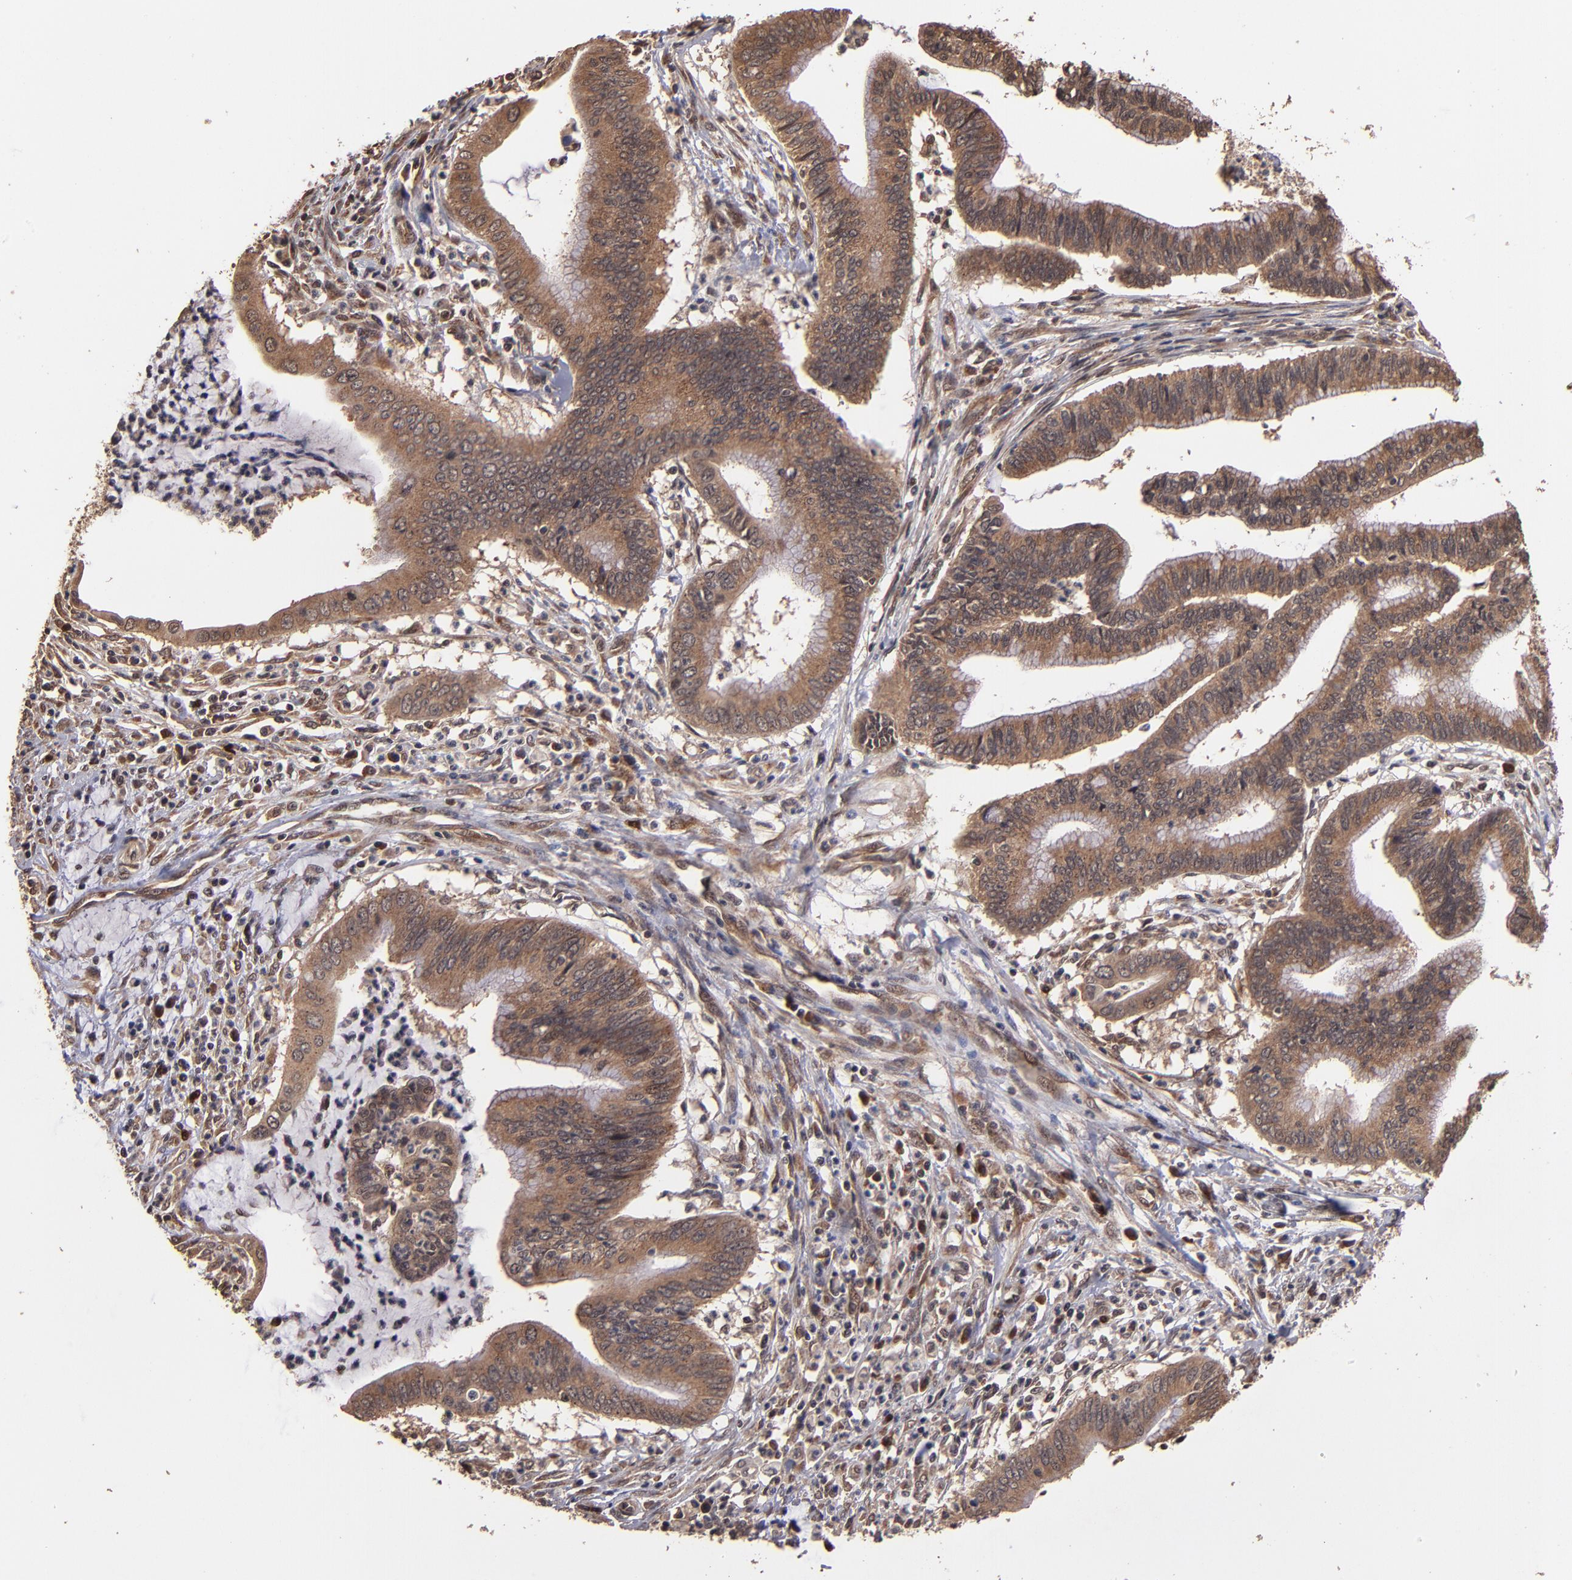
{"staining": {"intensity": "moderate", "quantity": ">75%", "location": "cytoplasmic/membranous"}, "tissue": "cervical cancer", "cell_type": "Tumor cells", "image_type": "cancer", "snomed": [{"axis": "morphology", "description": "Adenocarcinoma, NOS"}, {"axis": "topography", "description": "Cervix"}], "caption": "Moderate cytoplasmic/membranous positivity is appreciated in approximately >75% of tumor cells in cervical cancer (adenocarcinoma).", "gene": "NFE2L2", "patient": {"sex": "female", "age": 36}}